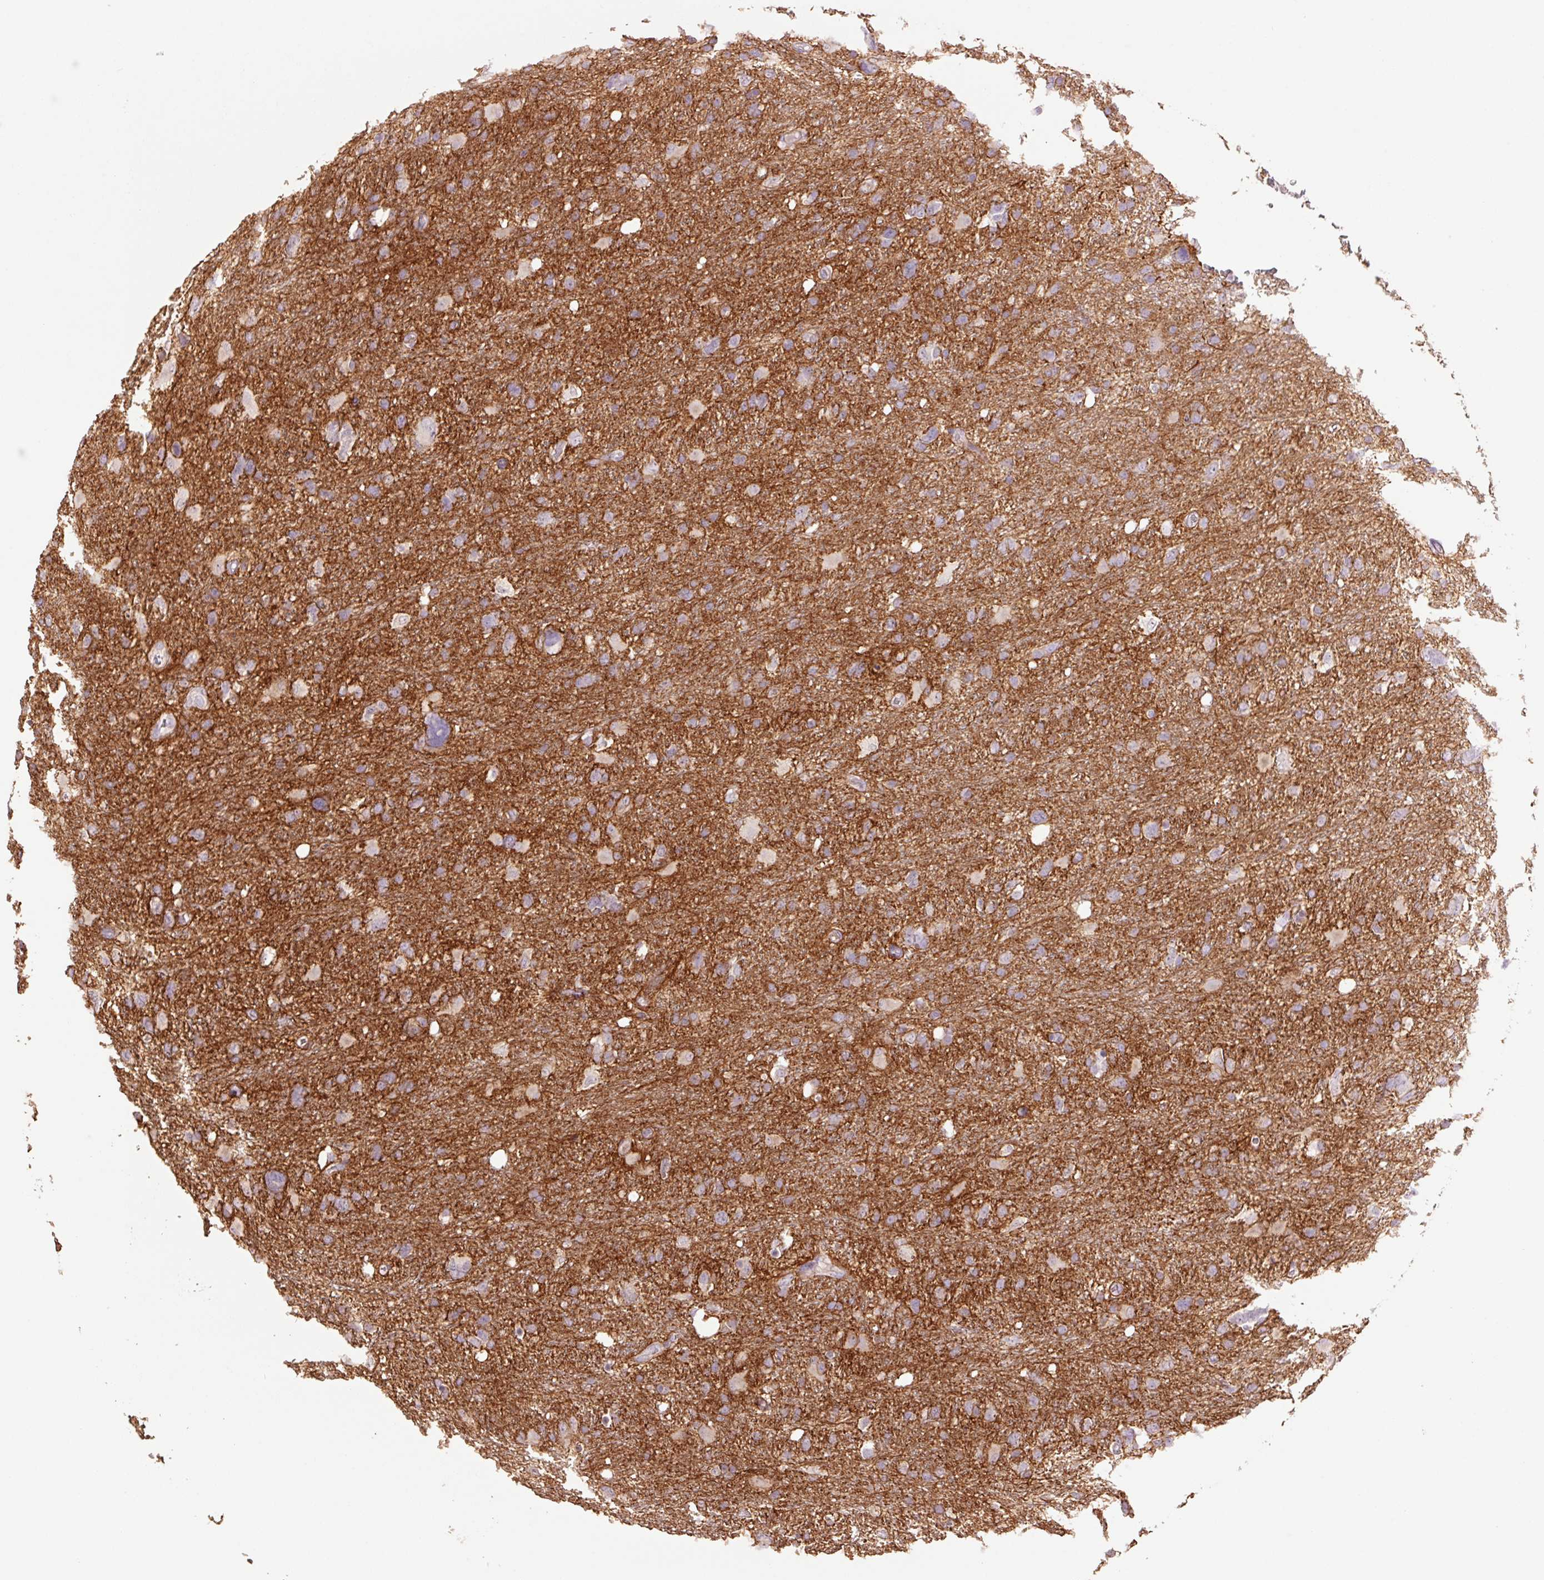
{"staining": {"intensity": "negative", "quantity": "none", "location": "none"}, "tissue": "glioma", "cell_type": "Tumor cells", "image_type": "cancer", "snomed": [{"axis": "morphology", "description": "Glioma, malignant, High grade"}, {"axis": "topography", "description": "Brain"}], "caption": "An IHC photomicrograph of glioma is shown. There is no staining in tumor cells of glioma.", "gene": "SLC1A4", "patient": {"sex": "male", "age": 61}}